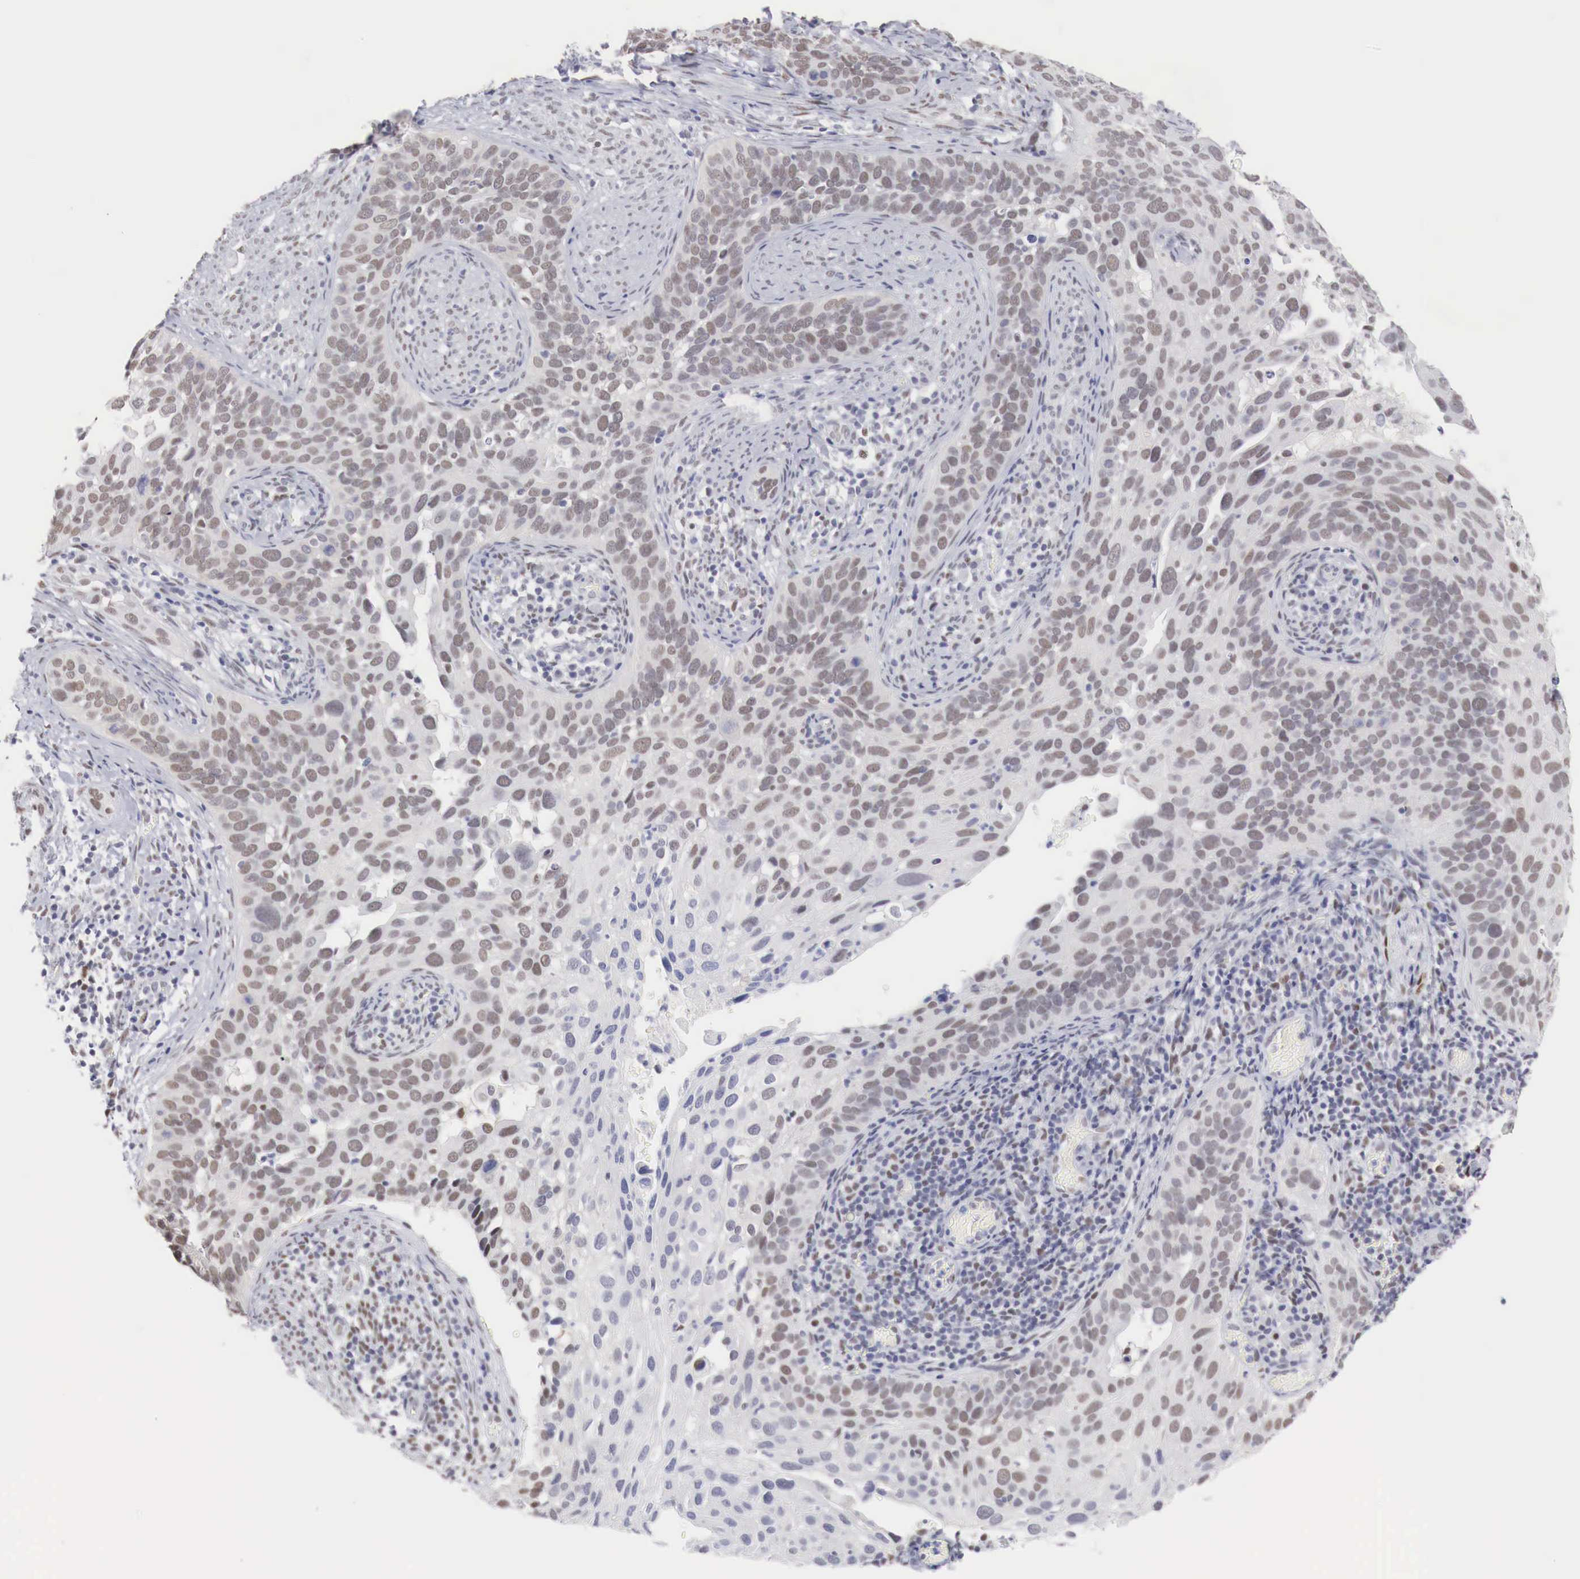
{"staining": {"intensity": "moderate", "quantity": ">75%", "location": "nuclear"}, "tissue": "cervical cancer", "cell_type": "Tumor cells", "image_type": "cancer", "snomed": [{"axis": "morphology", "description": "Squamous cell carcinoma, NOS"}, {"axis": "topography", "description": "Cervix"}], "caption": "Immunohistochemistry (IHC) photomicrograph of cervical cancer stained for a protein (brown), which displays medium levels of moderate nuclear expression in about >75% of tumor cells.", "gene": "FOXP2", "patient": {"sex": "female", "age": 31}}